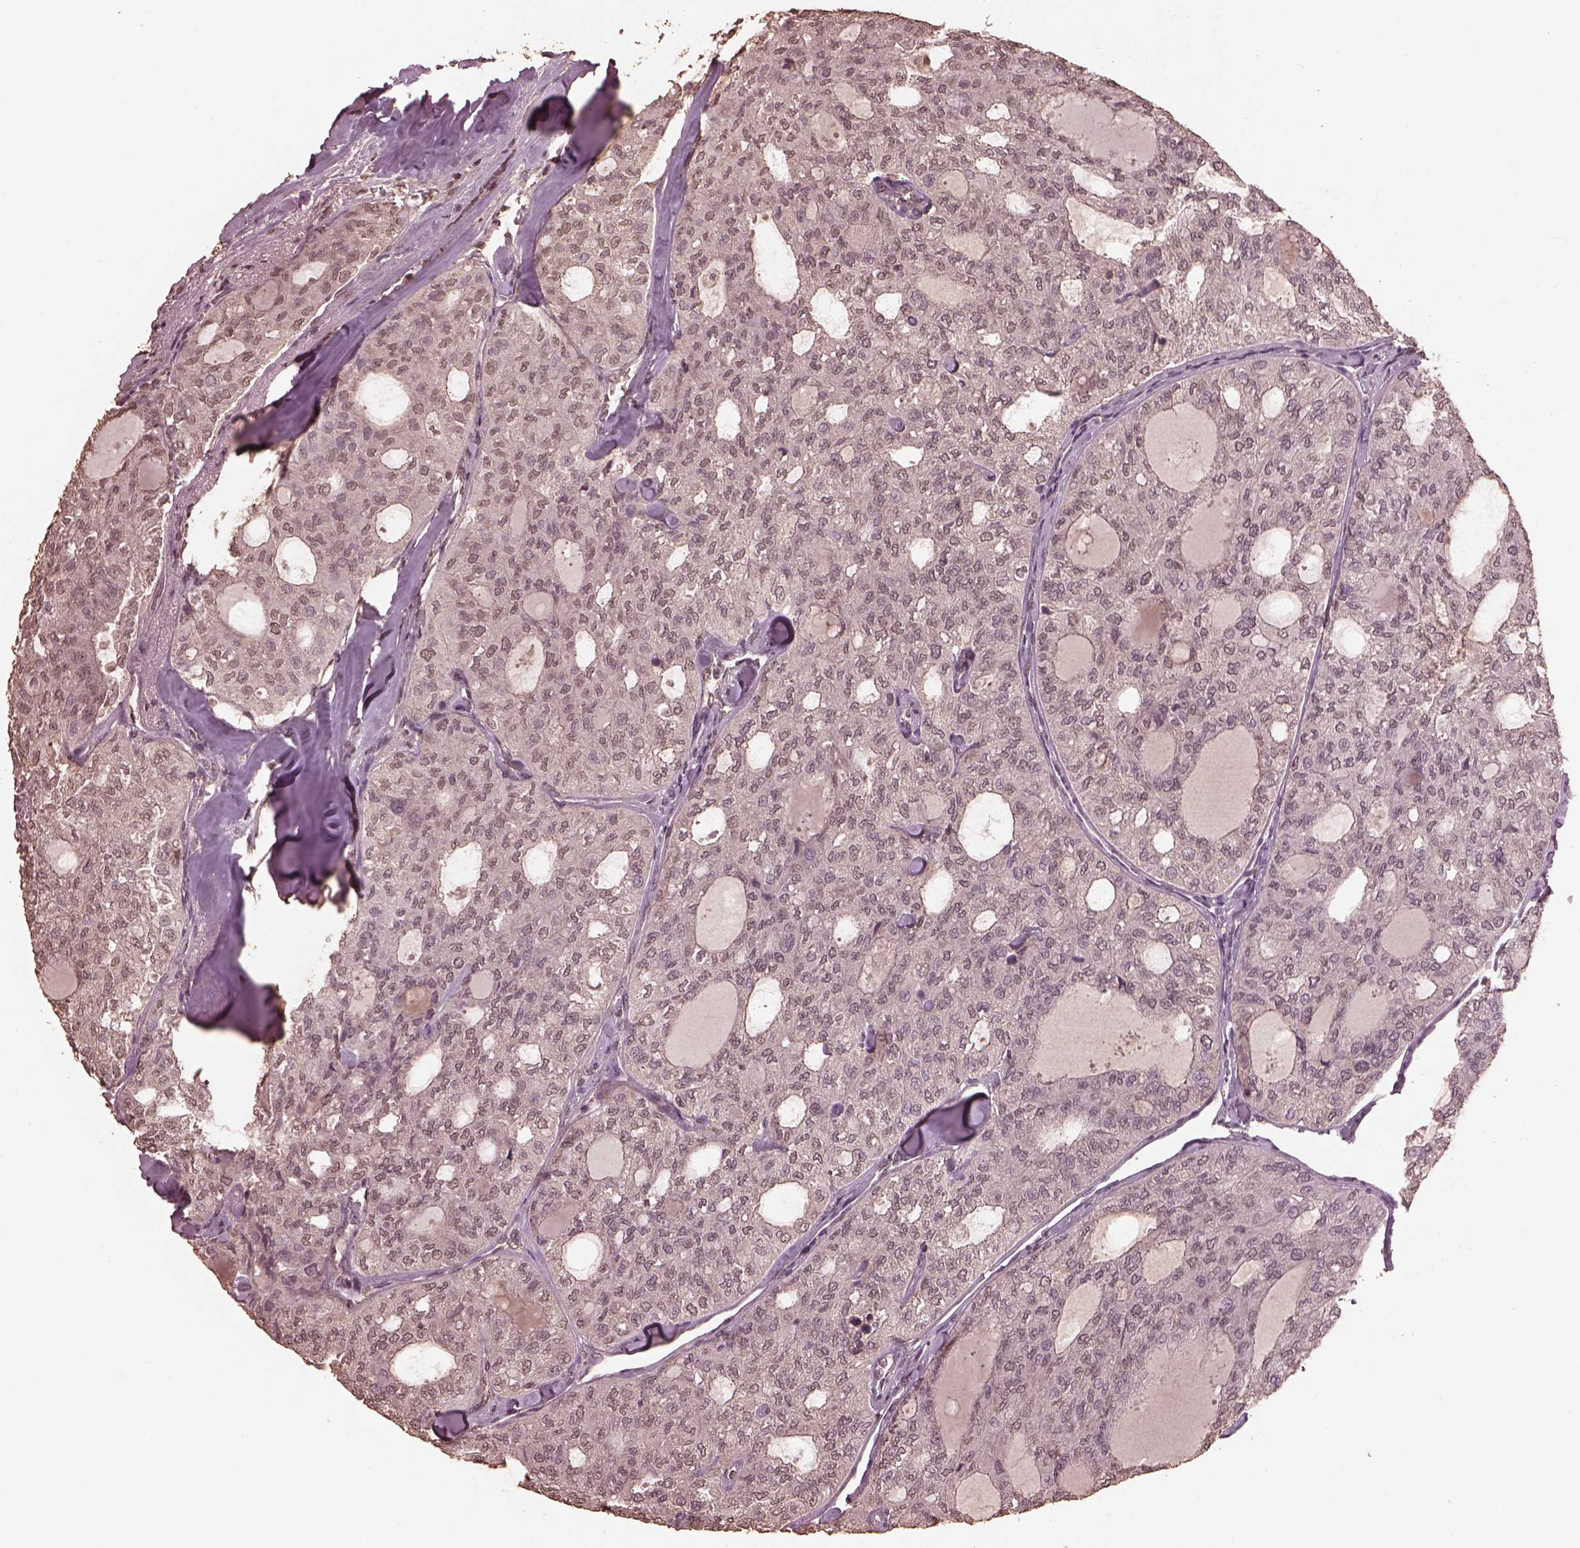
{"staining": {"intensity": "weak", "quantity": "<25%", "location": "nuclear"}, "tissue": "thyroid cancer", "cell_type": "Tumor cells", "image_type": "cancer", "snomed": [{"axis": "morphology", "description": "Follicular adenoma carcinoma, NOS"}, {"axis": "topography", "description": "Thyroid gland"}], "caption": "A micrograph of human thyroid follicular adenoma carcinoma is negative for staining in tumor cells. (Stains: DAB (3,3'-diaminobenzidine) IHC with hematoxylin counter stain, Microscopy: brightfield microscopy at high magnification).", "gene": "CPT1C", "patient": {"sex": "male", "age": 75}}